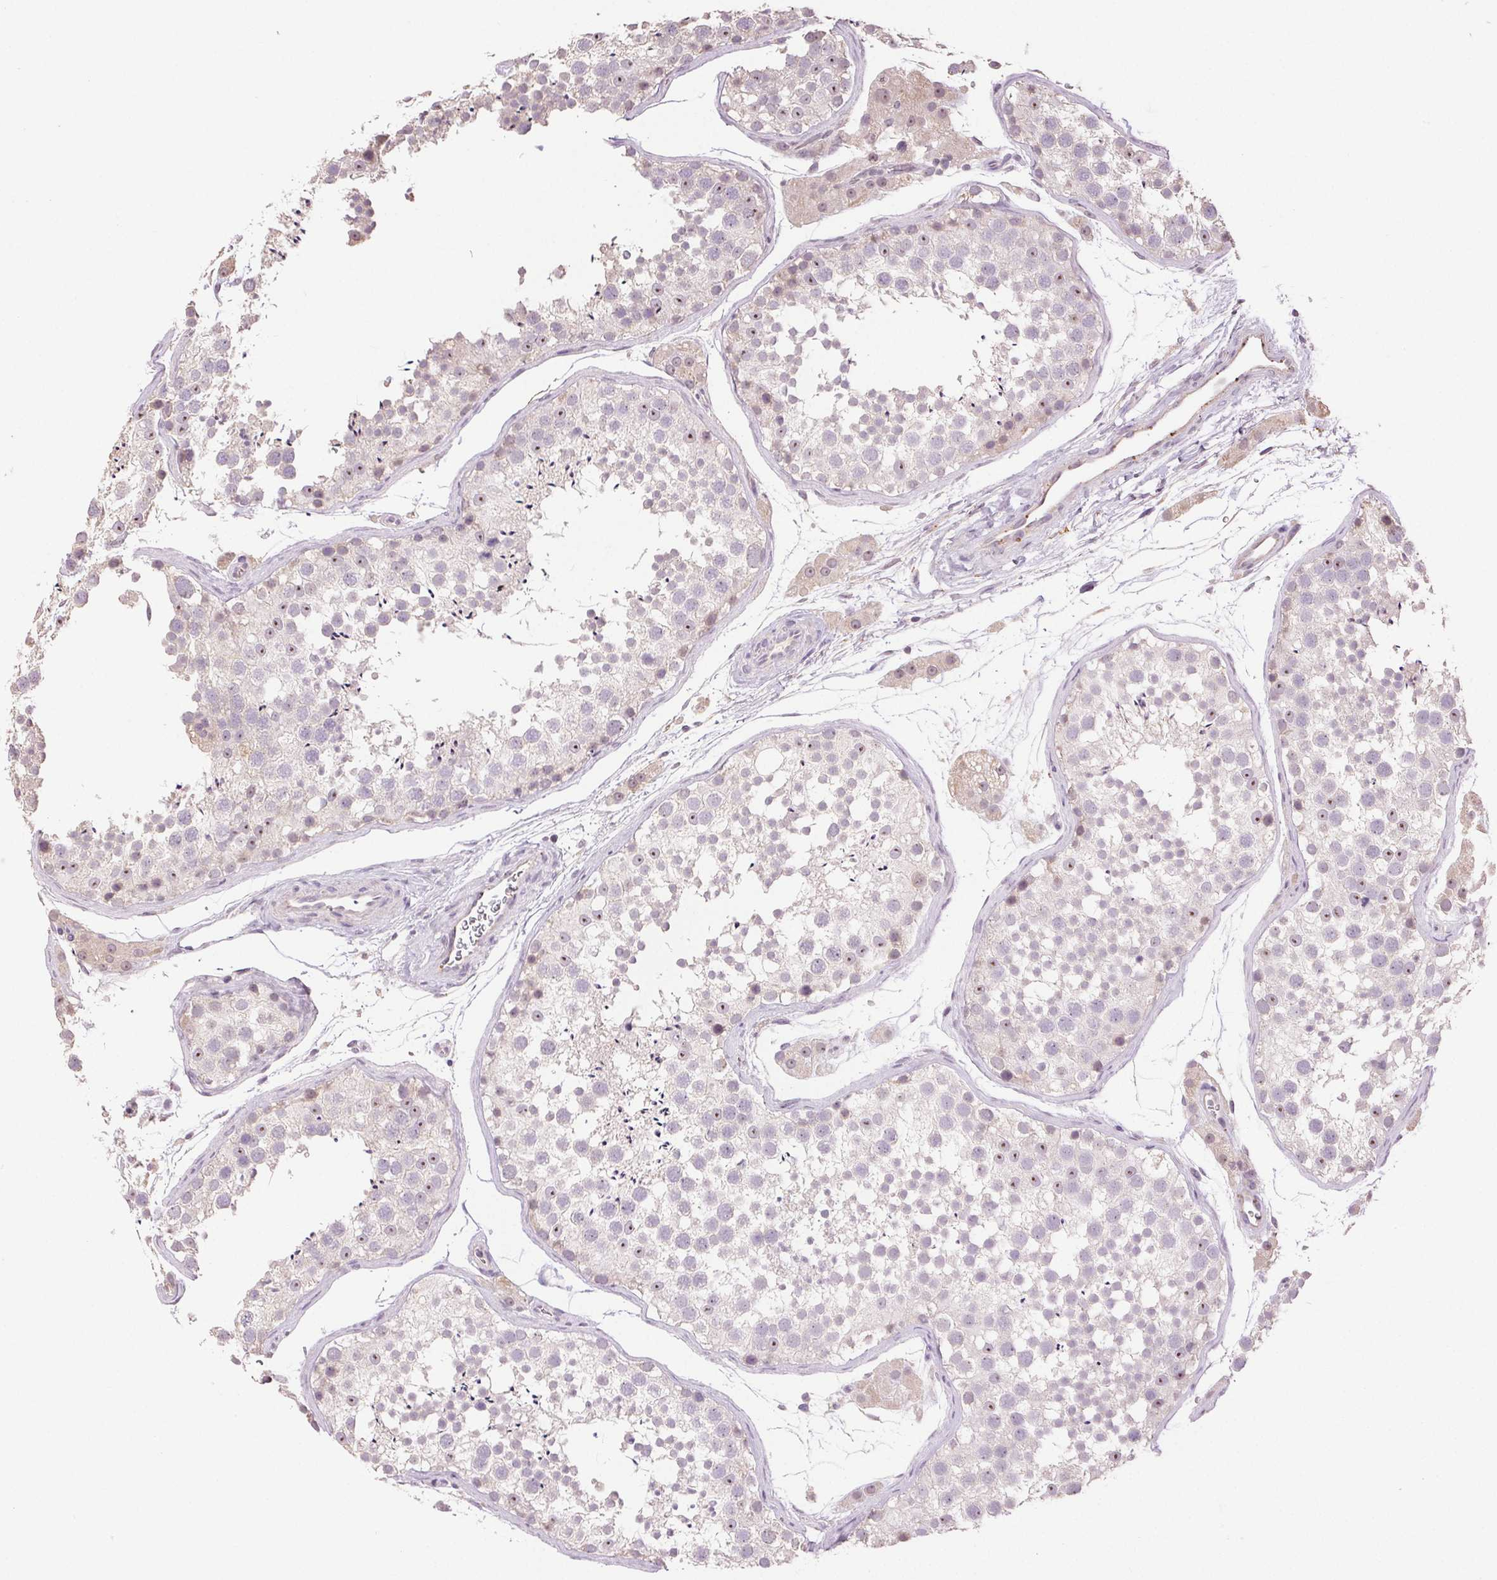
{"staining": {"intensity": "moderate", "quantity": "<25%", "location": "nuclear"}, "tissue": "testis", "cell_type": "Cells in seminiferous ducts", "image_type": "normal", "snomed": [{"axis": "morphology", "description": "Normal tissue, NOS"}, {"axis": "topography", "description": "Testis"}], "caption": "Cells in seminiferous ducts display moderate nuclear expression in approximately <25% of cells in normal testis.", "gene": "TMEM253", "patient": {"sex": "male", "age": 41}}